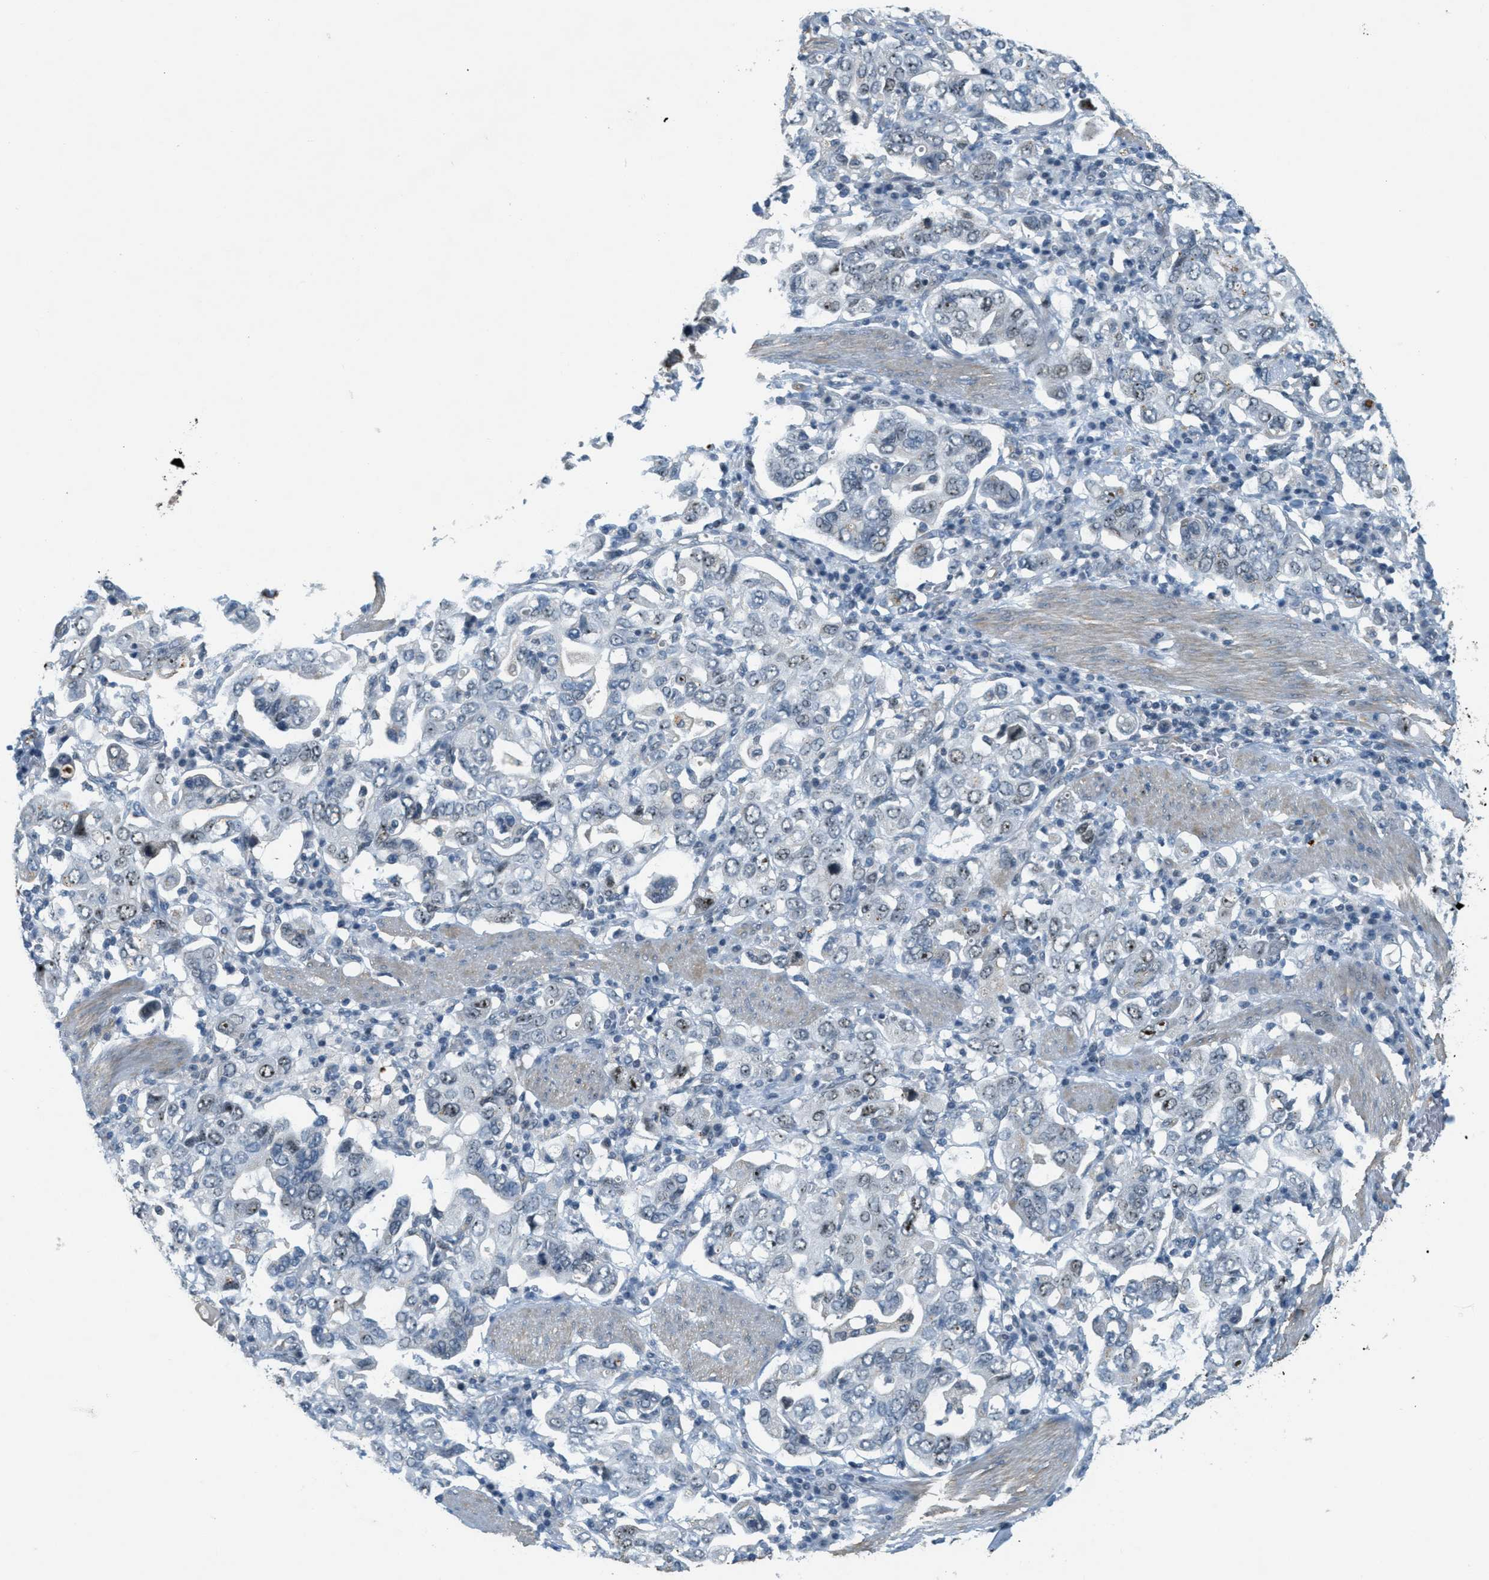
{"staining": {"intensity": "moderate", "quantity": "<25%", "location": "nuclear"}, "tissue": "stomach cancer", "cell_type": "Tumor cells", "image_type": "cancer", "snomed": [{"axis": "morphology", "description": "Adenocarcinoma, NOS"}, {"axis": "topography", "description": "Stomach, upper"}], "caption": "Stomach cancer (adenocarcinoma) tissue displays moderate nuclear positivity in about <25% of tumor cells, visualized by immunohistochemistry.", "gene": "DDX47", "patient": {"sex": "male", "age": 62}}